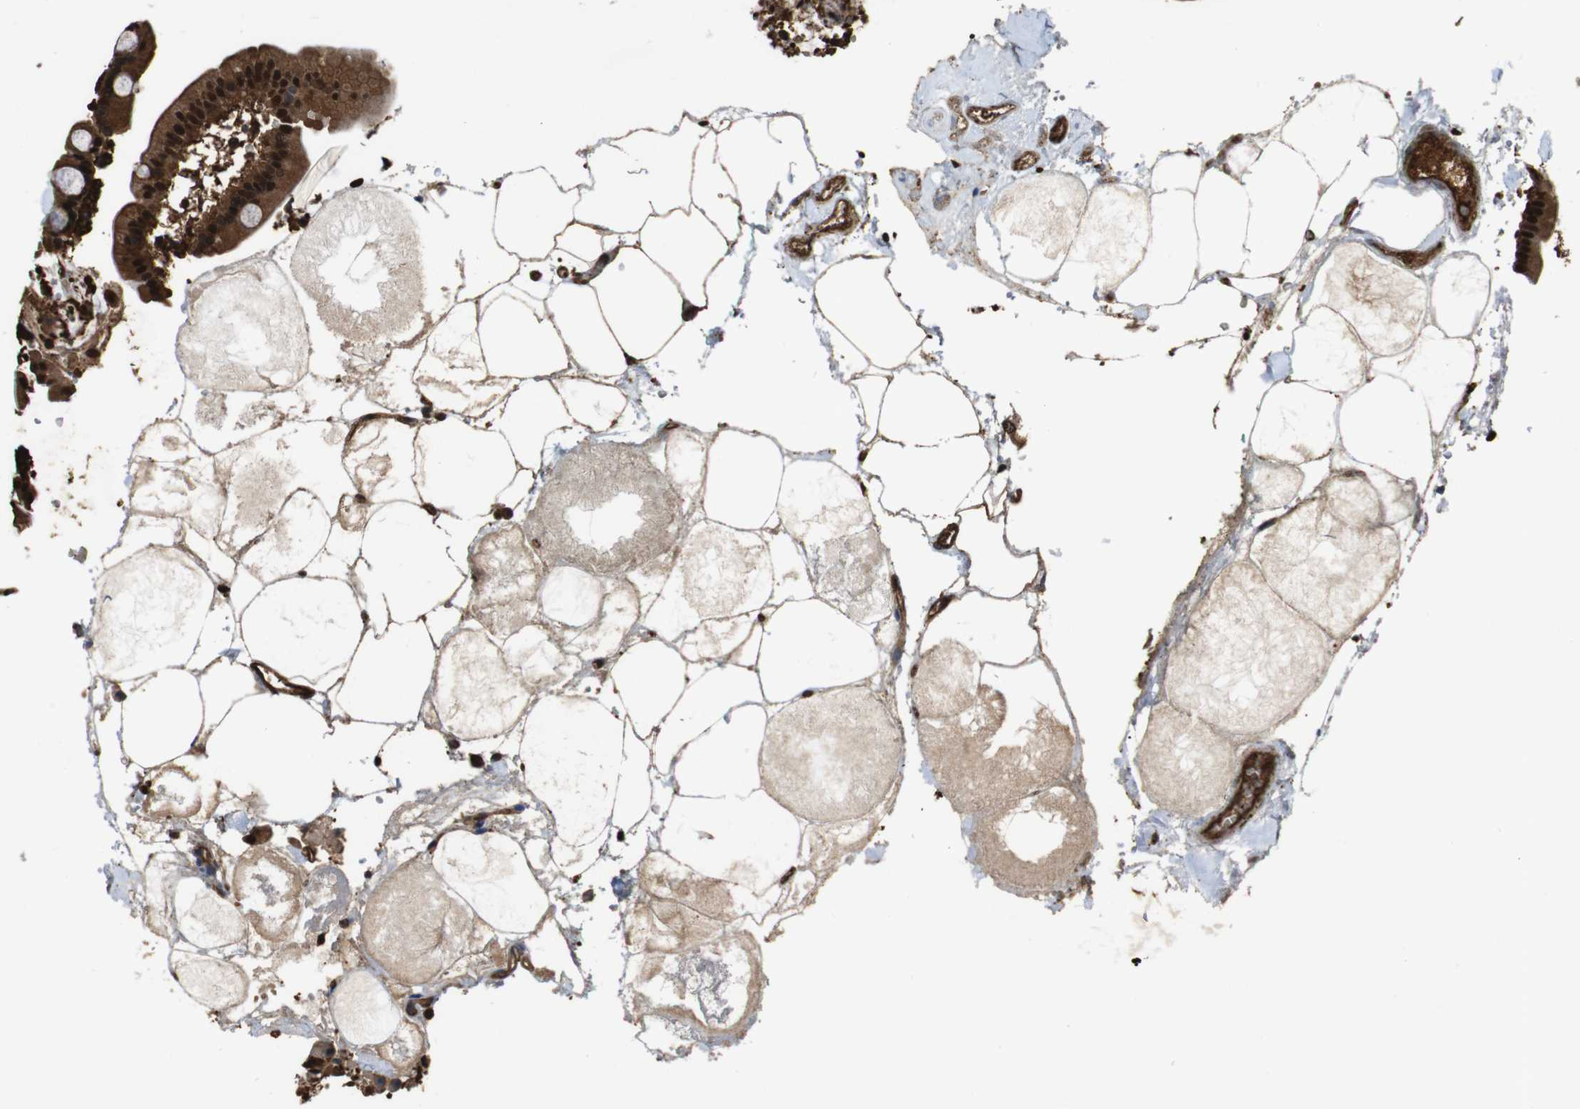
{"staining": {"intensity": "strong", "quantity": ">75%", "location": "cytoplasmic/membranous,nuclear"}, "tissue": "duodenum", "cell_type": "Glandular cells", "image_type": "normal", "snomed": [{"axis": "morphology", "description": "Normal tissue, NOS"}, {"axis": "topography", "description": "Duodenum"}], "caption": "The micrograph reveals immunohistochemical staining of unremarkable duodenum. There is strong cytoplasmic/membranous,nuclear positivity is appreciated in about >75% of glandular cells.", "gene": "VCP", "patient": {"sex": "male", "age": 54}}